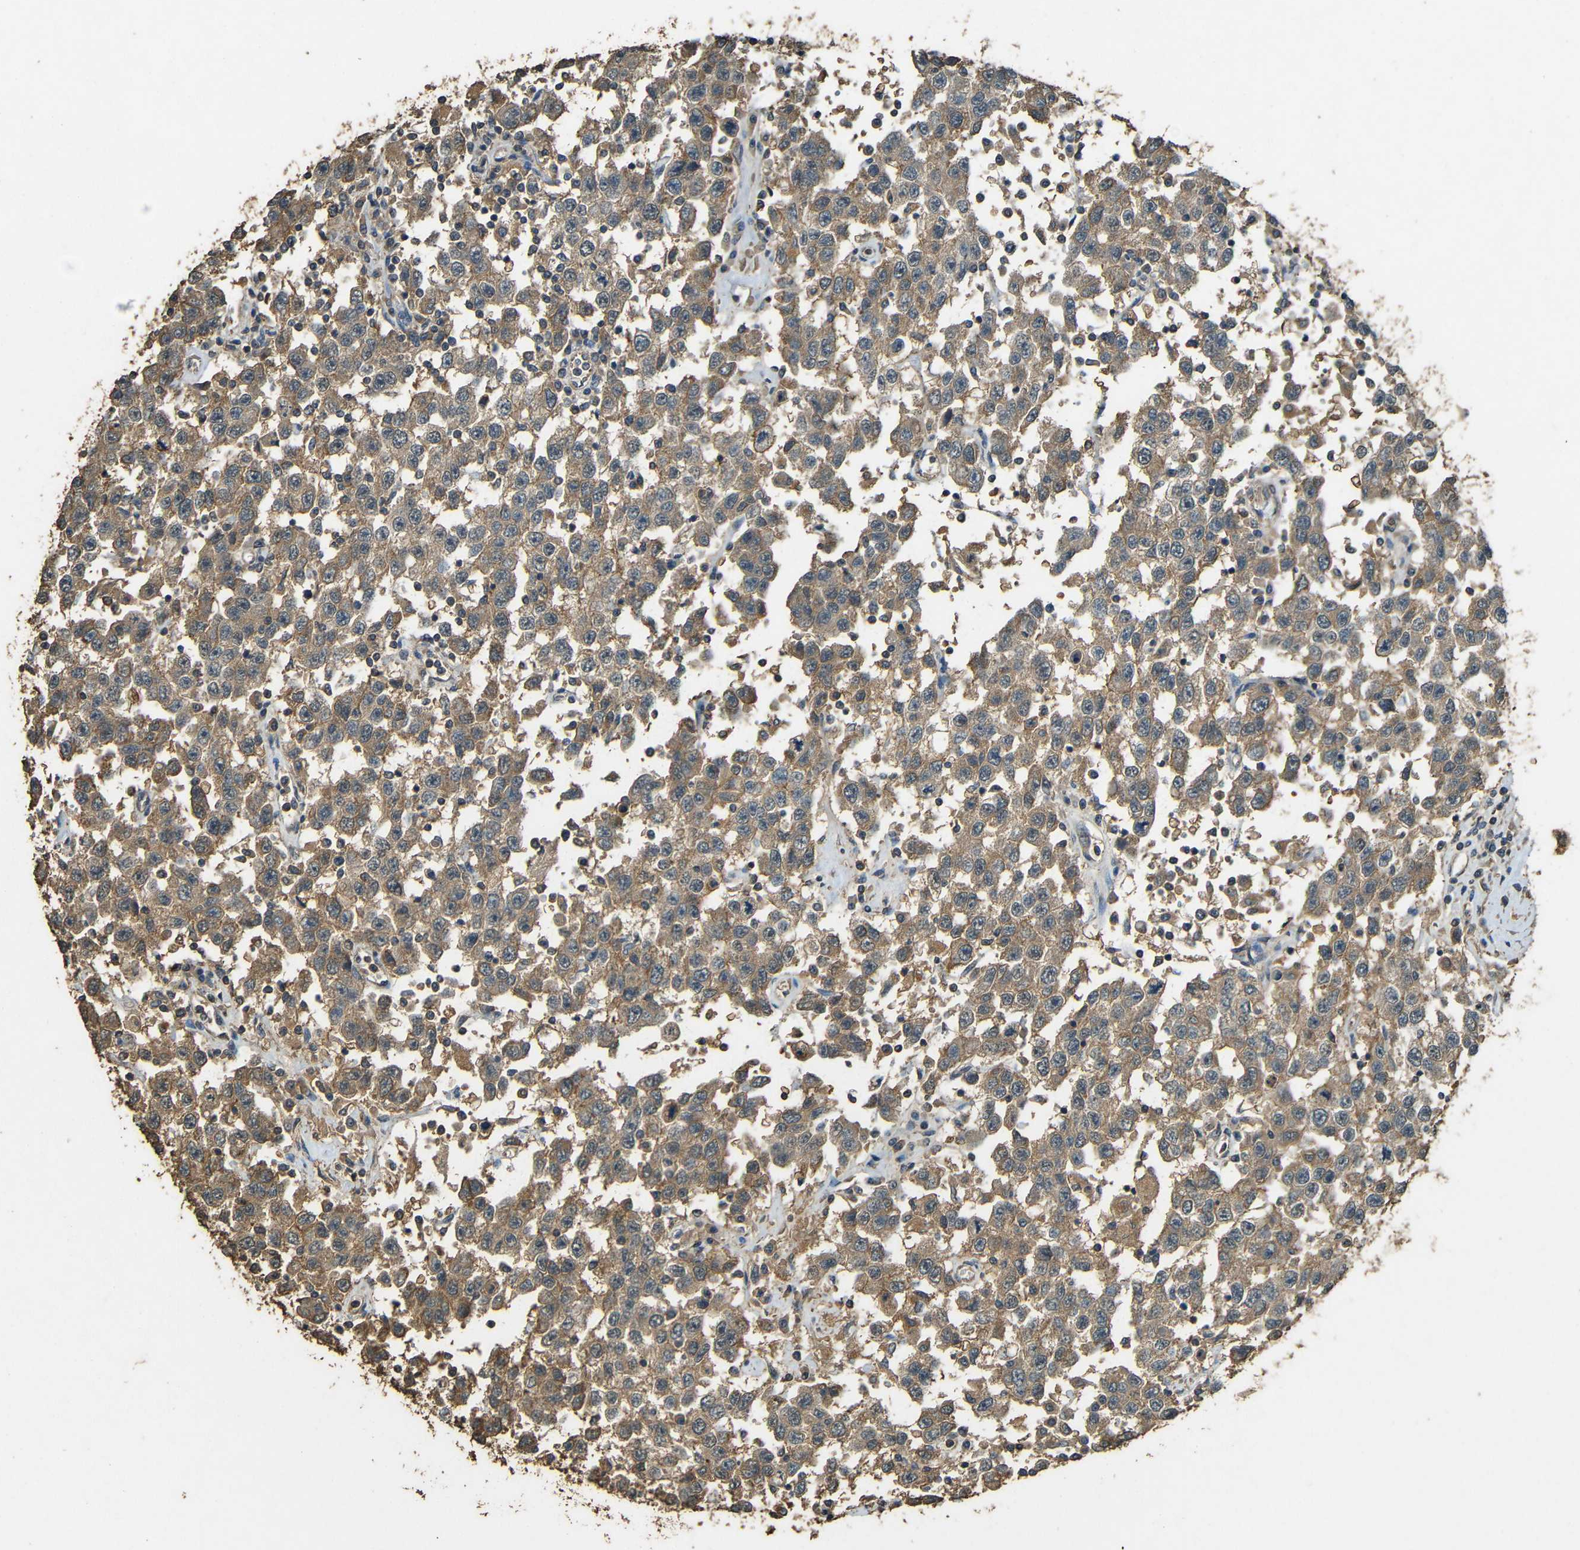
{"staining": {"intensity": "moderate", "quantity": ">75%", "location": "cytoplasmic/membranous"}, "tissue": "testis cancer", "cell_type": "Tumor cells", "image_type": "cancer", "snomed": [{"axis": "morphology", "description": "Seminoma, NOS"}, {"axis": "topography", "description": "Testis"}], "caption": "Immunohistochemical staining of seminoma (testis) shows moderate cytoplasmic/membranous protein staining in about >75% of tumor cells.", "gene": "PDE5A", "patient": {"sex": "male", "age": 41}}